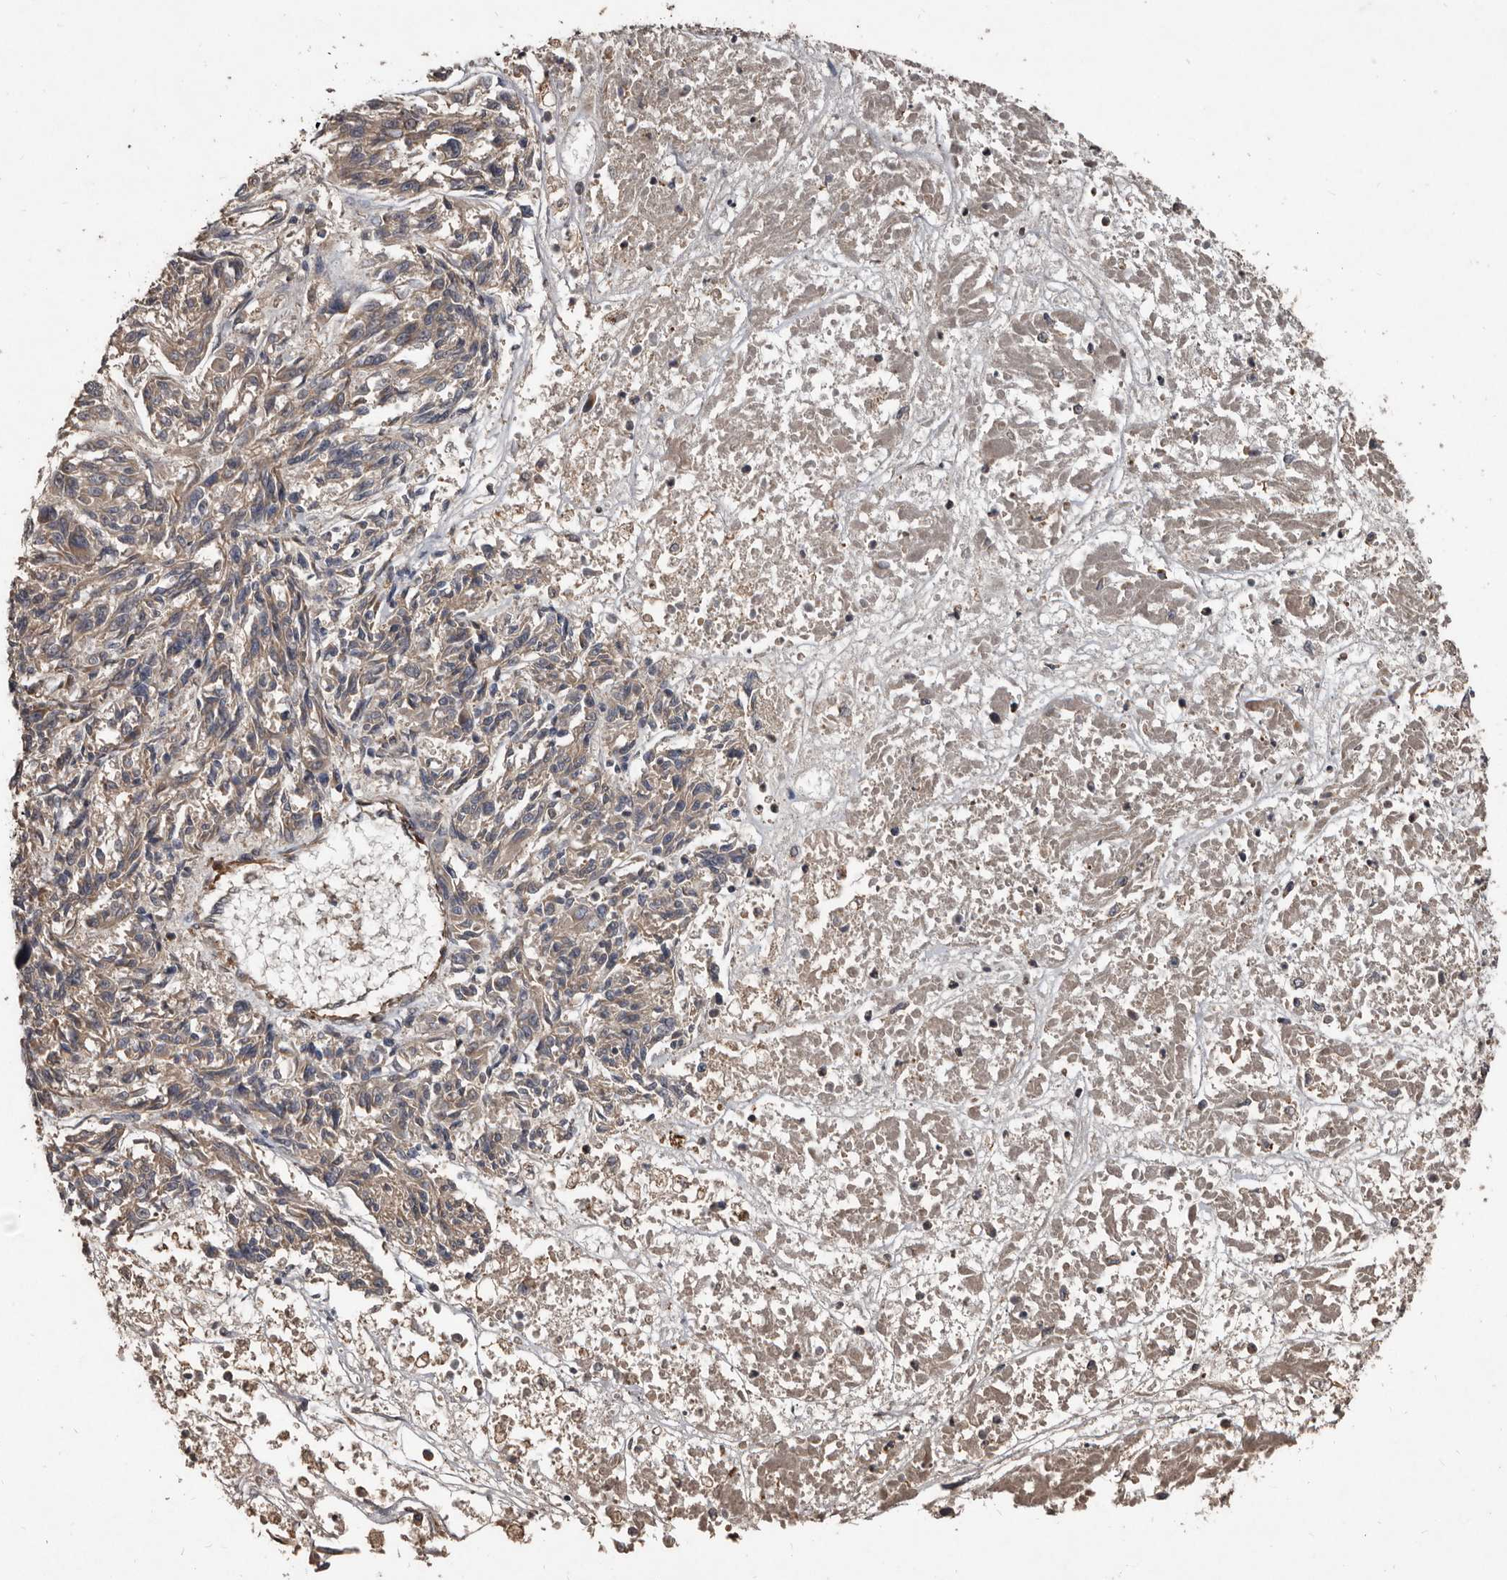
{"staining": {"intensity": "weak", "quantity": "<25%", "location": "cytoplasmic/membranous"}, "tissue": "melanoma", "cell_type": "Tumor cells", "image_type": "cancer", "snomed": [{"axis": "morphology", "description": "Malignant melanoma, NOS"}, {"axis": "topography", "description": "Skin"}], "caption": "Protein analysis of malignant melanoma reveals no significant positivity in tumor cells. The staining is performed using DAB (3,3'-diaminobenzidine) brown chromogen with nuclei counter-stained in using hematoxylin.", "gene": "GREB1", "patient": {"sex": "male", "age": 53}}